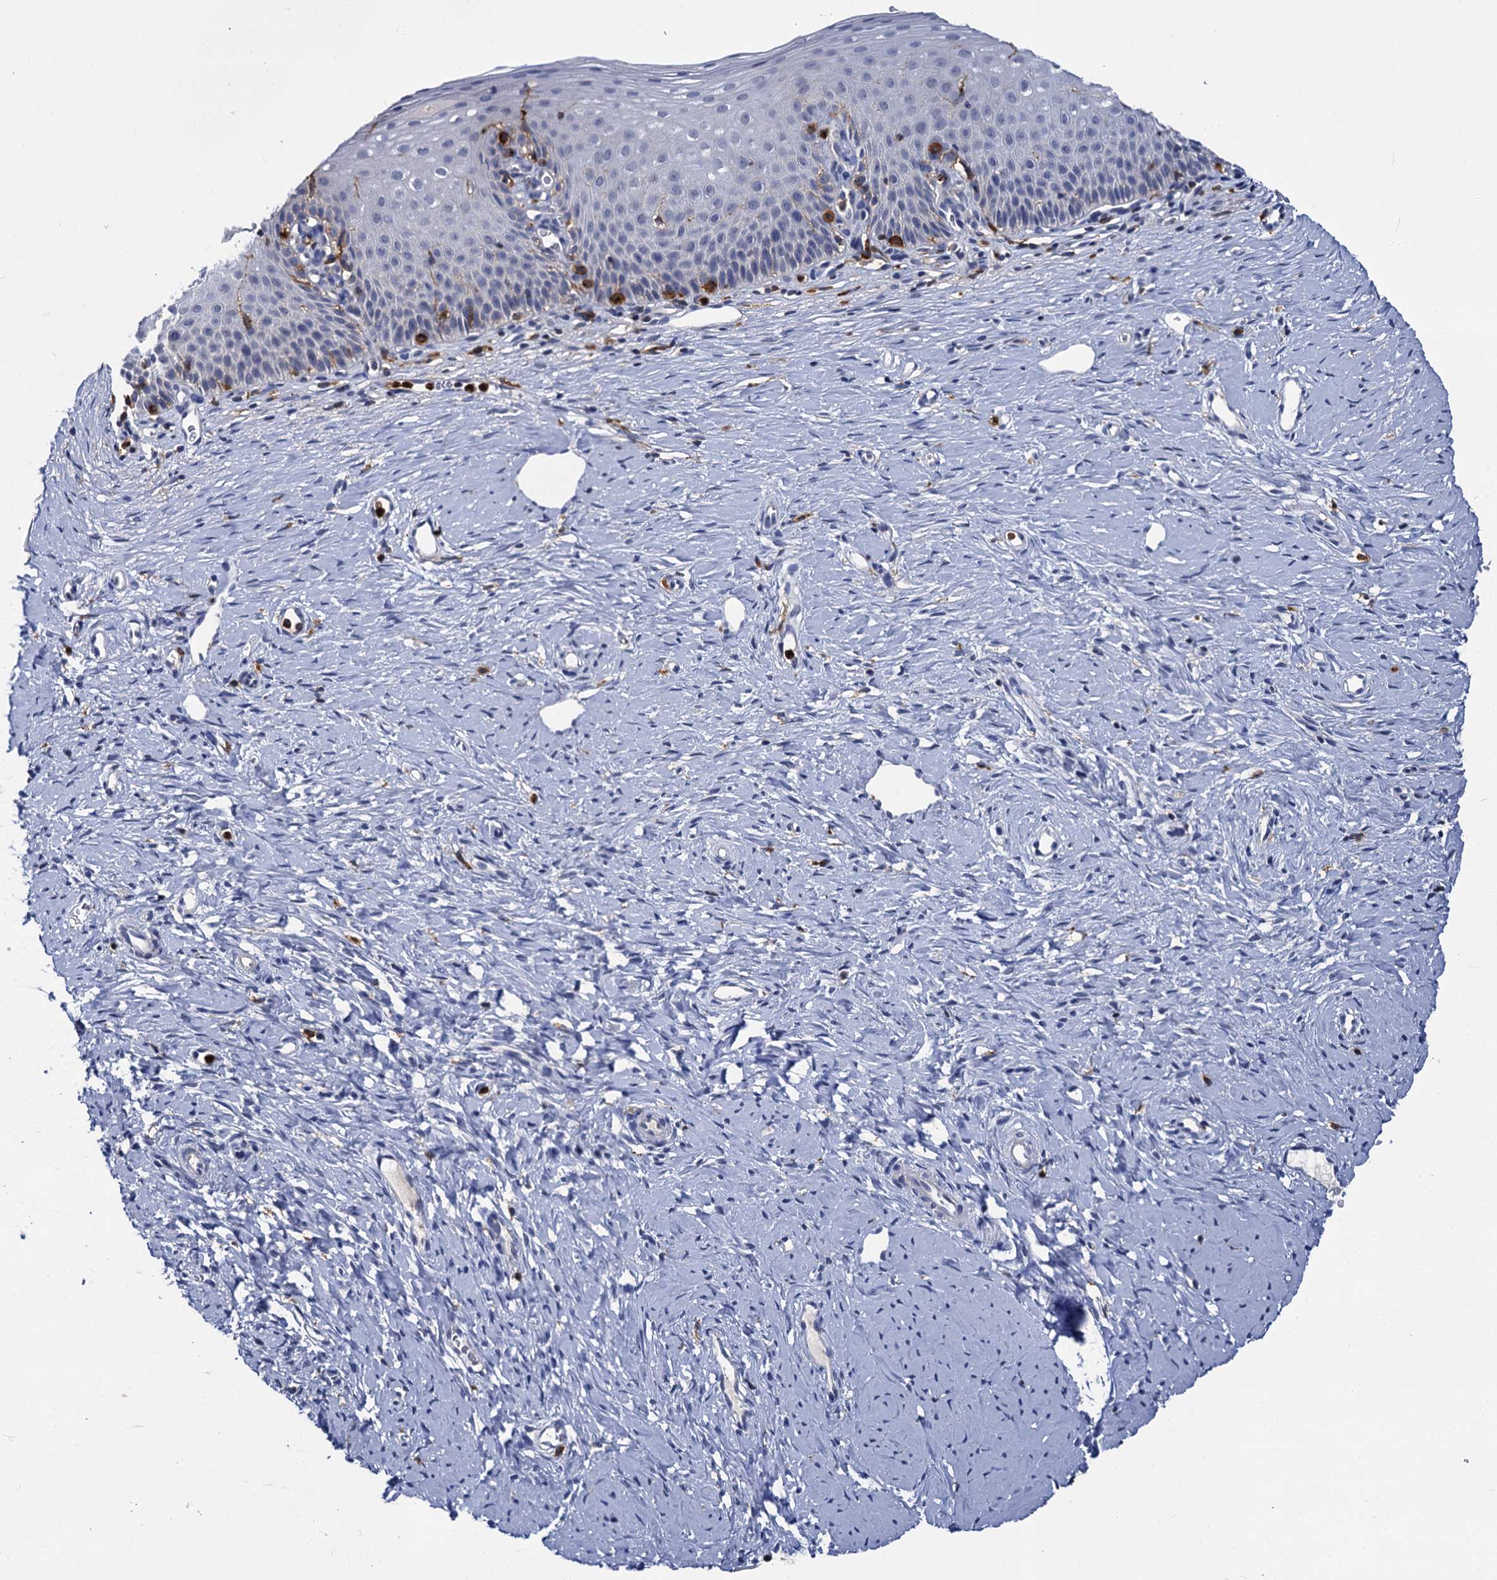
{"staining": {"intensity": "moderate", "quantity": "<25%", "location": "cytoplasmic/membranous"}, "tissue": "cervix", "cell_type": "Glandular cells", "image_type": "normal", "snomed": [{"axis": "morphology", "description": "Normal tissue, NOS"}, {"axis": "topography", "description": "Cervix"}], "caption": "DAB (3,3'-diaminobenzidine) immunohistochemical staining of benign cervix reveals moderate cytoplasmic/membranous protein expression in approximately <25% of glandular cells.", "gene": "RHOG", "patient": {"sex": "female", "age": 36}}